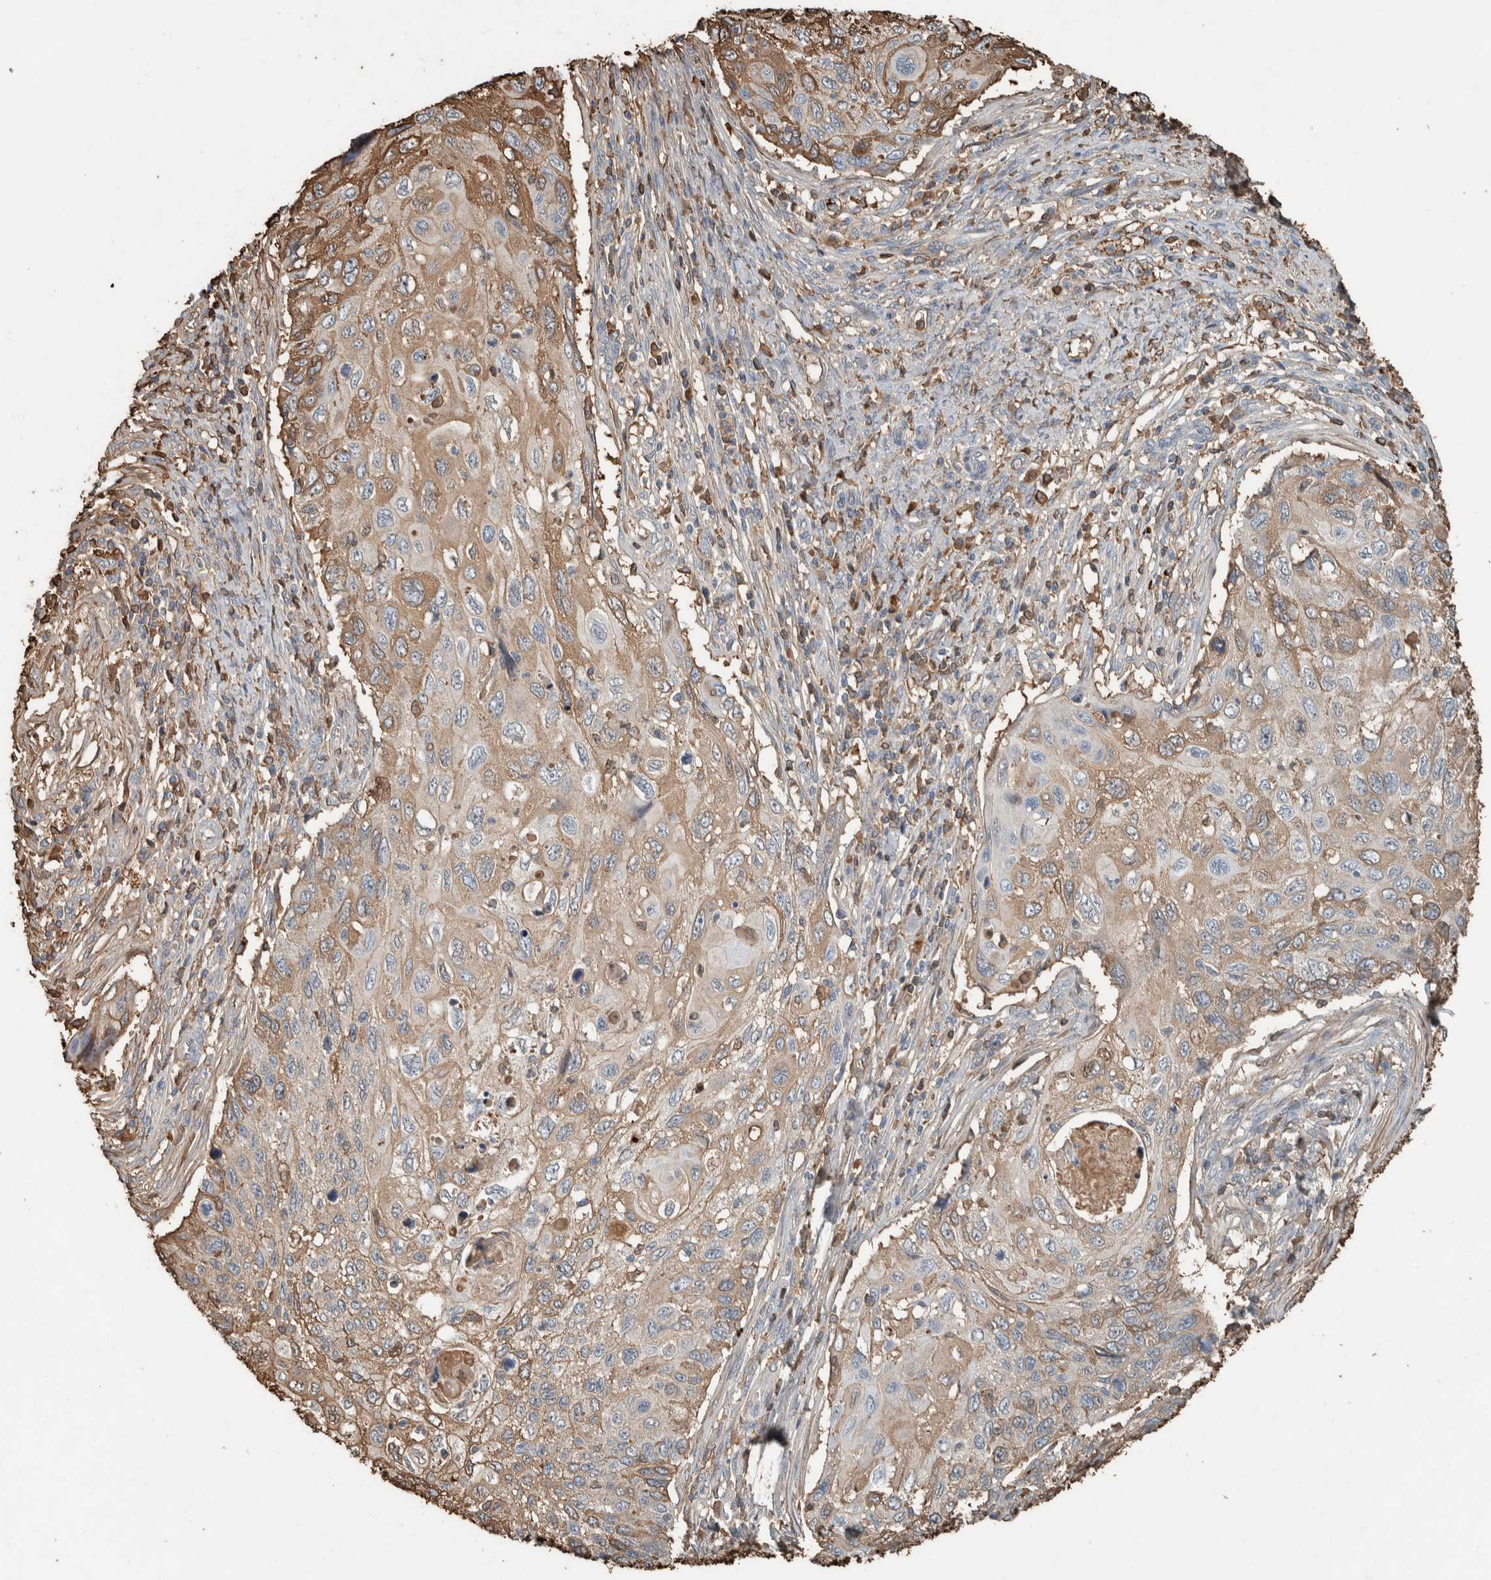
{"staining": {"intensity": "weak", "quantity": ">75%", "location": "cytoplasmic/membranous"}, "tissue": "cervical cancer", "cell_type": "Tumor cells", "image_type": "cancer", "snomed": [{"axis": "morphology", "description": "Squamous cell carcinoma, NOS"}, {"axis": "topography", "description": "Cervix"}], "caption": "Immunohistochemical staining of squamous cell carcinoma (cervical) exhibits weak cytoplasmic/membranous protein staining in about >75% of tumor cells.", "gene": "USP34", "patient": {"sex": "female", "age": 70}}